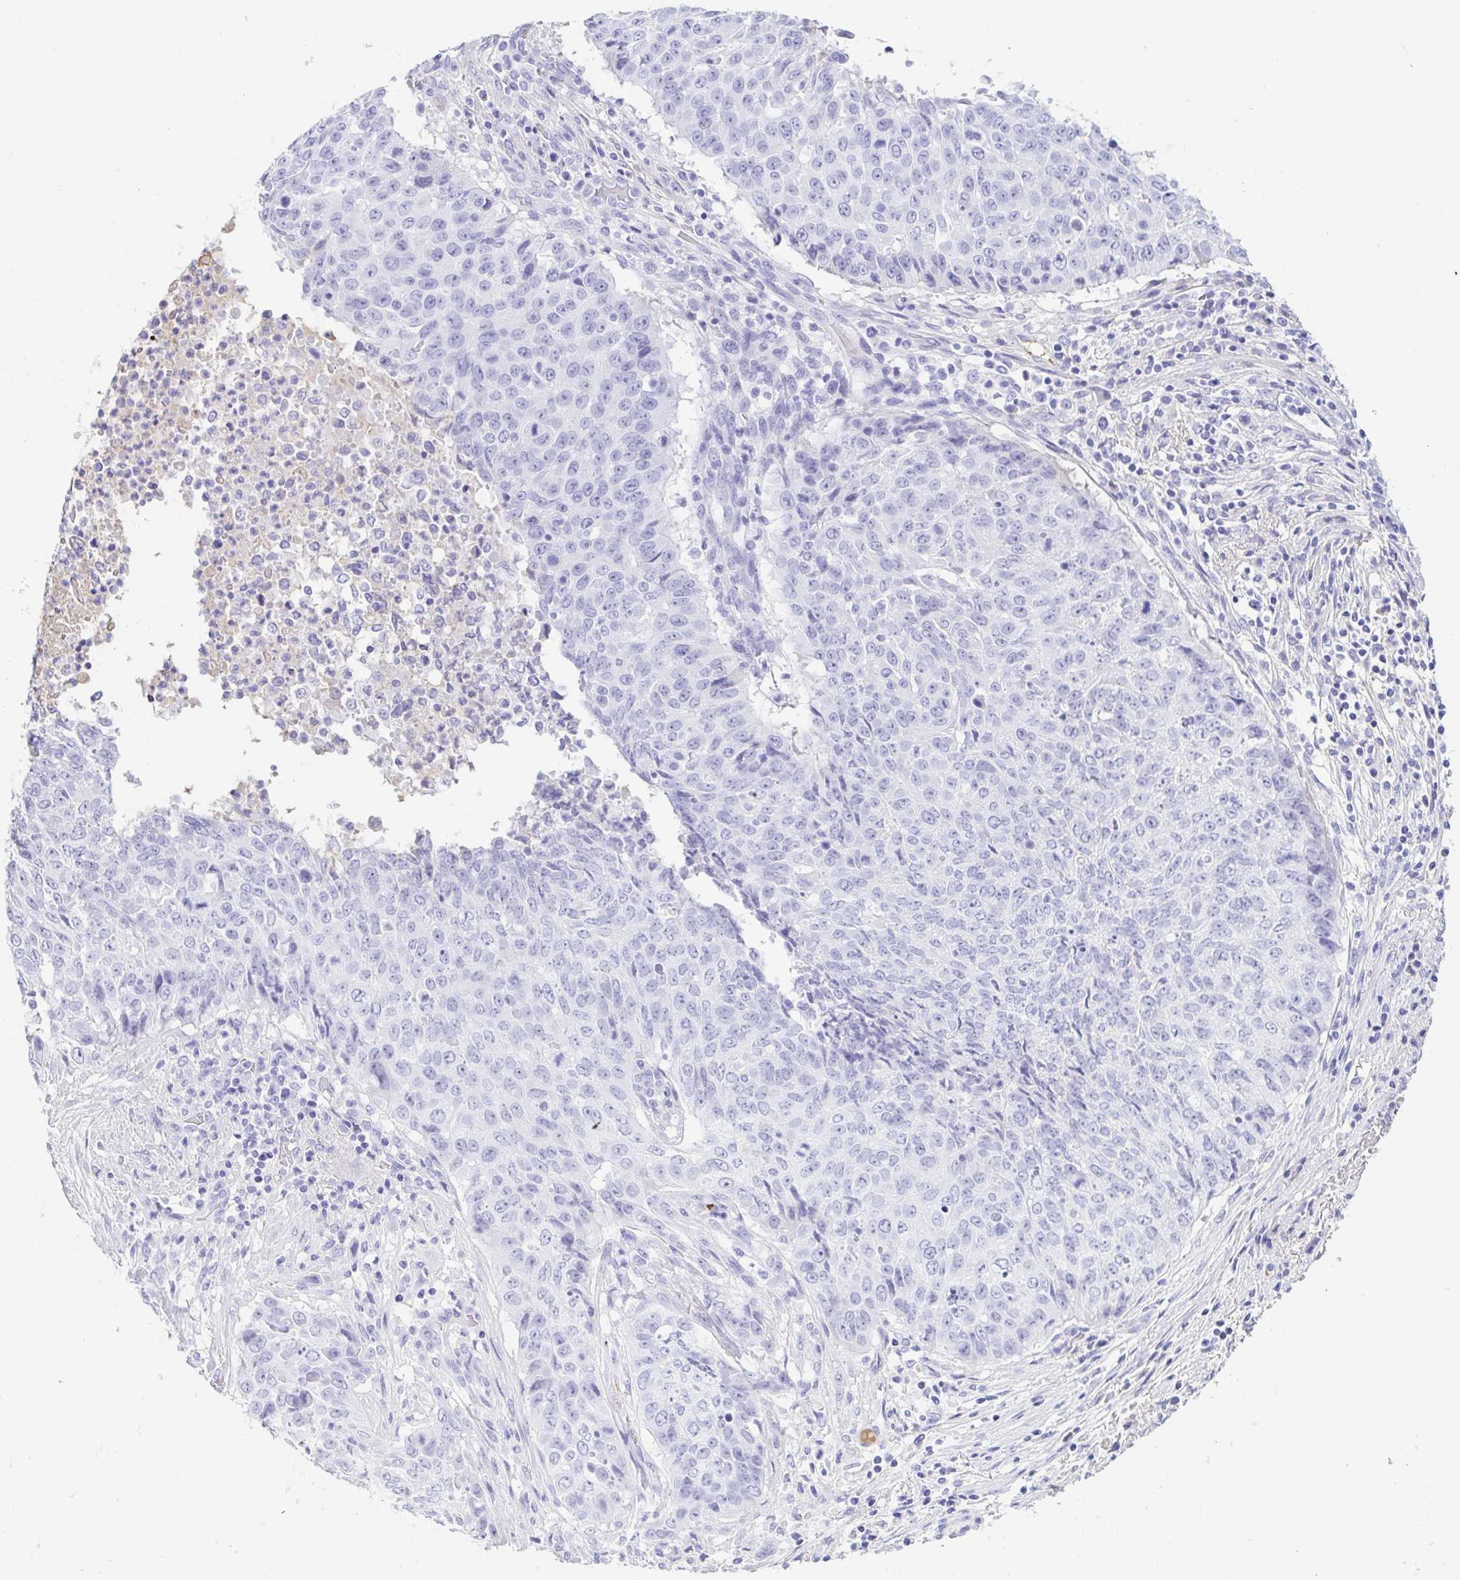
{"staining": {"intensity": "negative", "quantity": "none", "location": "none"}, "tissue": "lung cancer", "cell_type": "Tumor cells", "image_type": "cancer", "snomed": [{"axis": "morphology", "description": "Normal tissue, NOS"}, {"axis": "morphology", "description": "Squamous cell carcinoma, NOS"}, {"axis": "topography", "description": "Bronchus"}, {"axis": "topography", "description": "Lung"}], "caption": "Tumor cells are negative for protein expression in human lung squamous cell carcinoma.", "gene": "GKN1", "patient": {"sex": "male", "age": 64}}